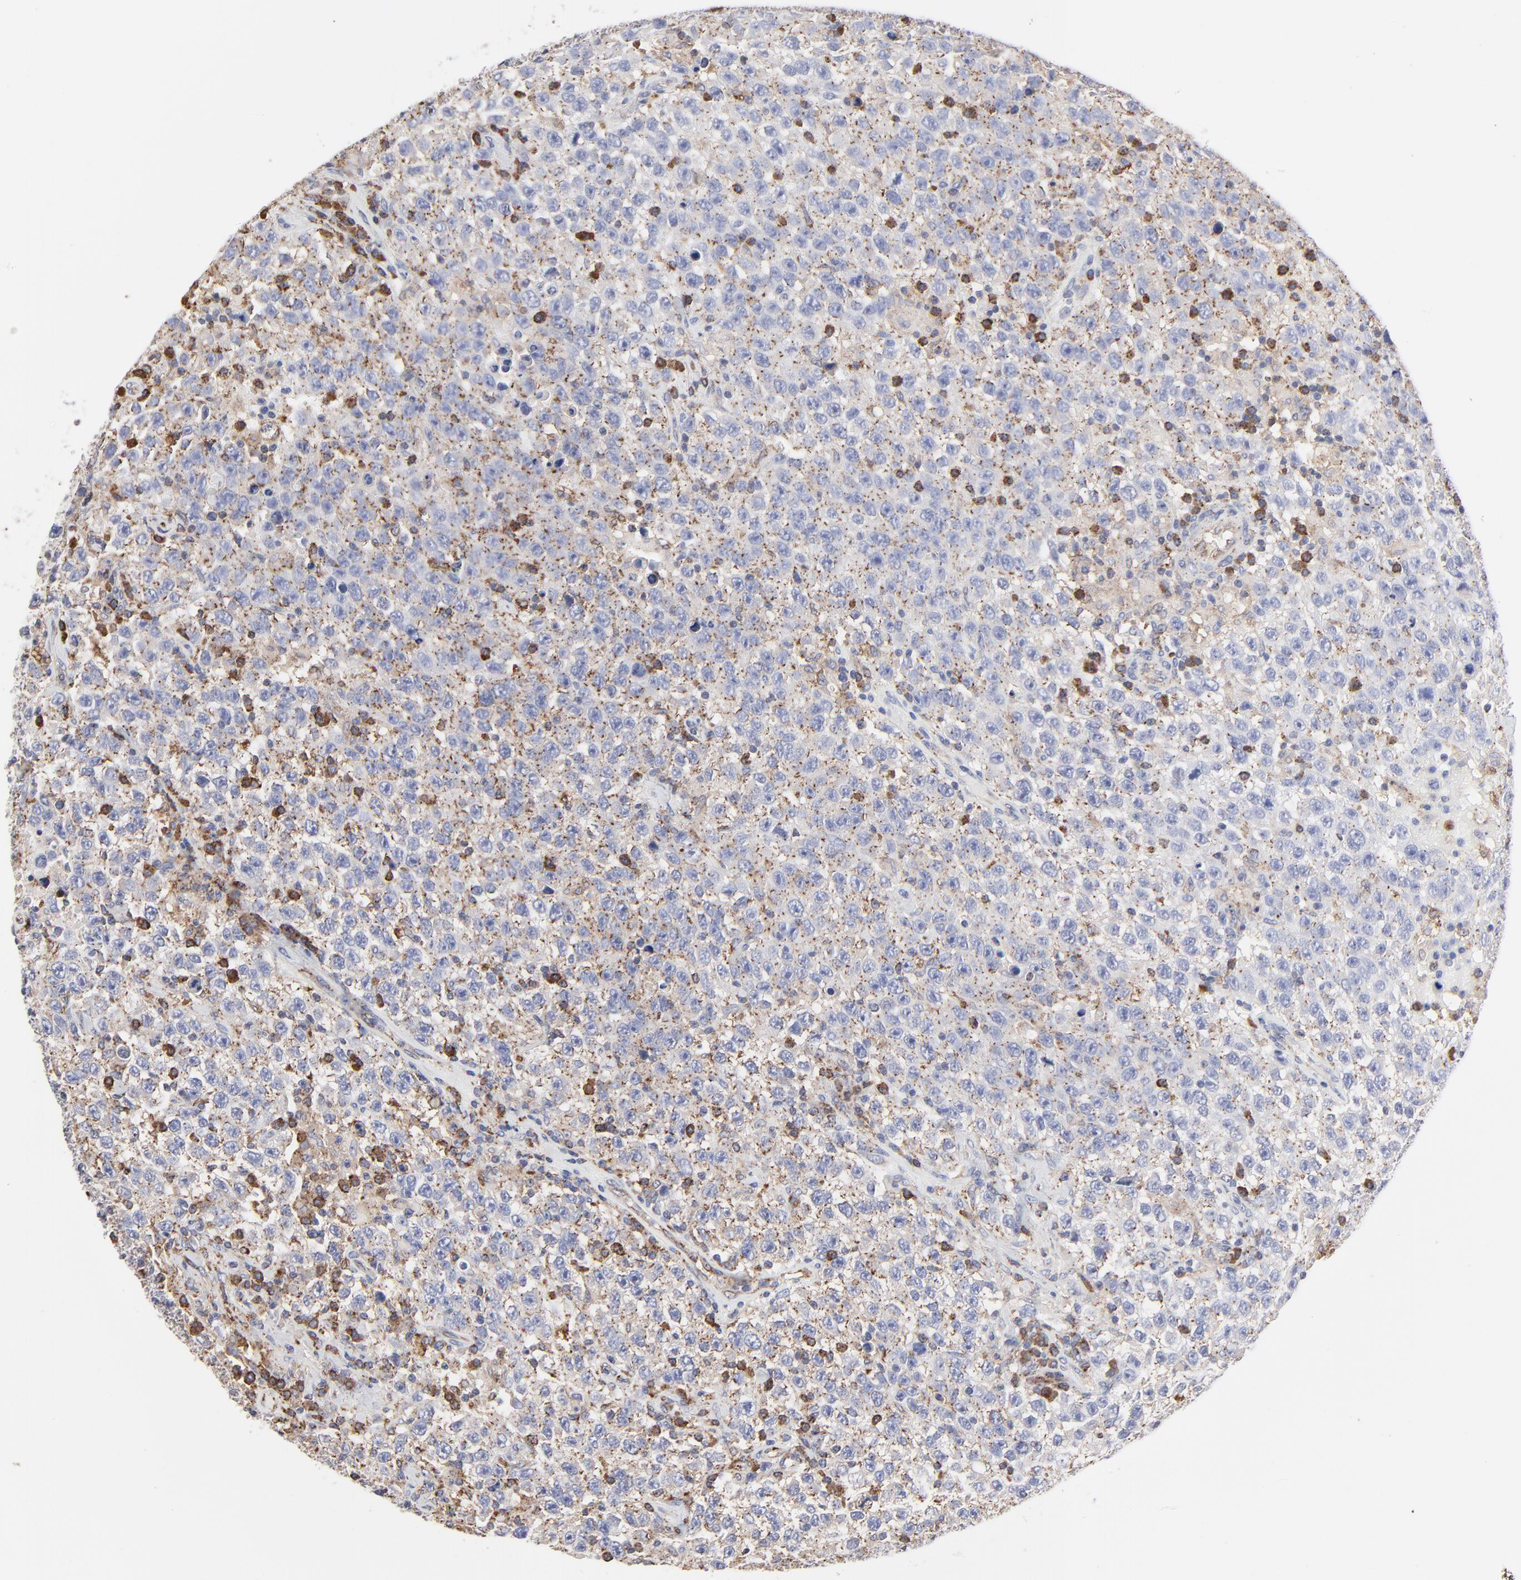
{"staining": {"intensity": "moderate", "quantity": ">75%", "location": "cytoplasmic/membranous"}, "tissue": "testis cancer", "cell_type": "Tumor cells", "image_type": "cancer", "snomed": [{"axis": "morphology", "description": "Seminoma, NOS"}, {"axis": "topography", "description": "Testis"}], "caption": "Testis seminoma stained with DAB (3,3'-diaminobenzidine) IHC shows medium levels of moderate cytoplasmic/membranous positivity in approximately >75% of tumor cells.", "gene": "TRIM22", "patient": {"sex": "male", "age": 41}}